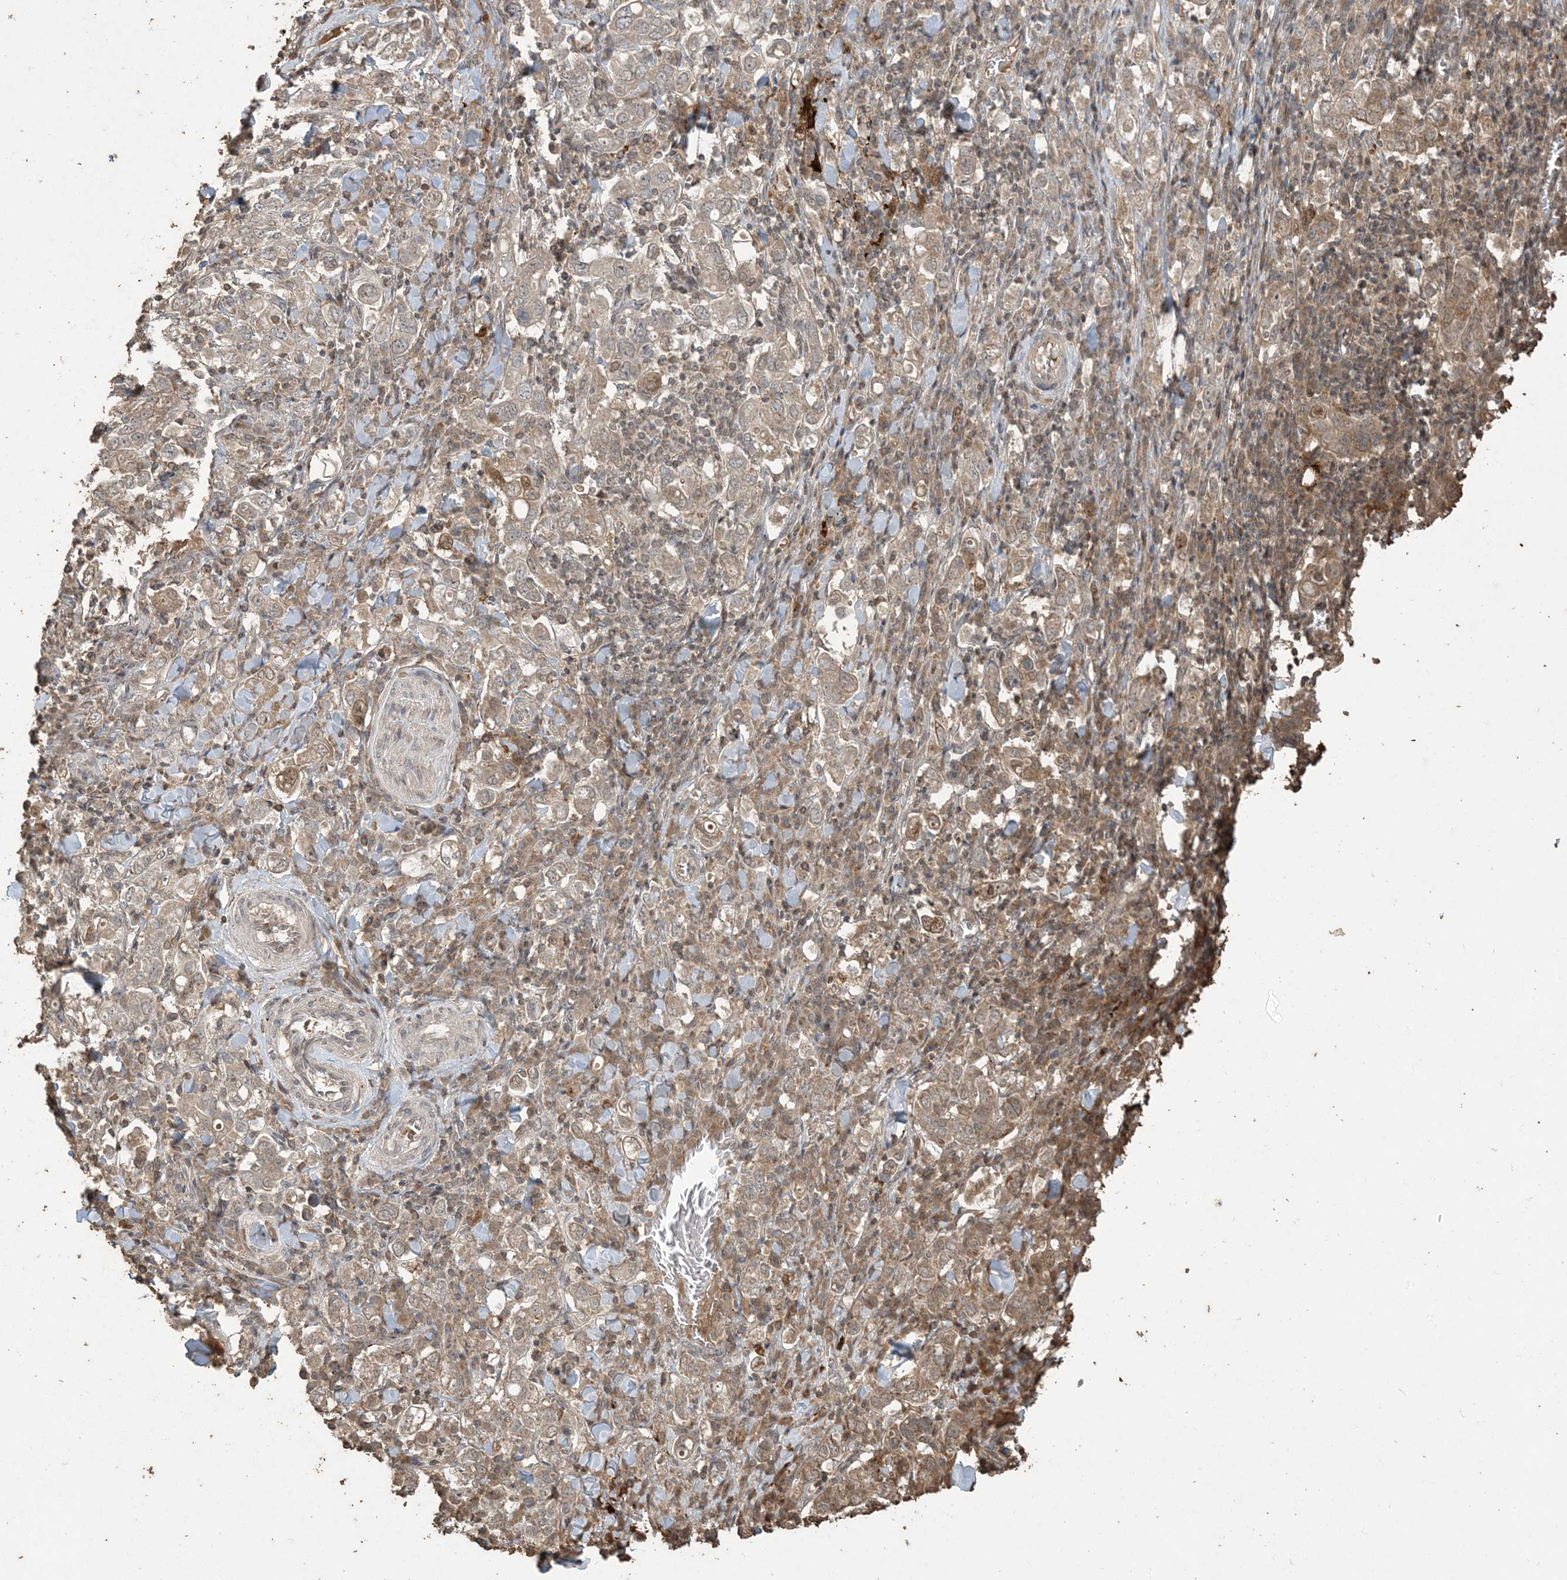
{"staining": {"intensity": "moderate", "quantity": "<25%", "location": "nuclear"}, "tissue": "stomach cancer", "cell_type": "Tumor cells", "image_type": "cancer", "snomed": [{"axis": "morphology", "description": "Adenocarcinoma, NOS"}, {"axis": "topography", "description": "Stomach, upper"}], "caption": "IHC (DAB (3,3'-diaminobenzidine)) staining of adenocarcinoma (stomach) reveals moderate nuclear protein staining in about <25% of tumor cells.", "gene": "EFCAB8", "patient": {"sex": "male", "age": 62}}